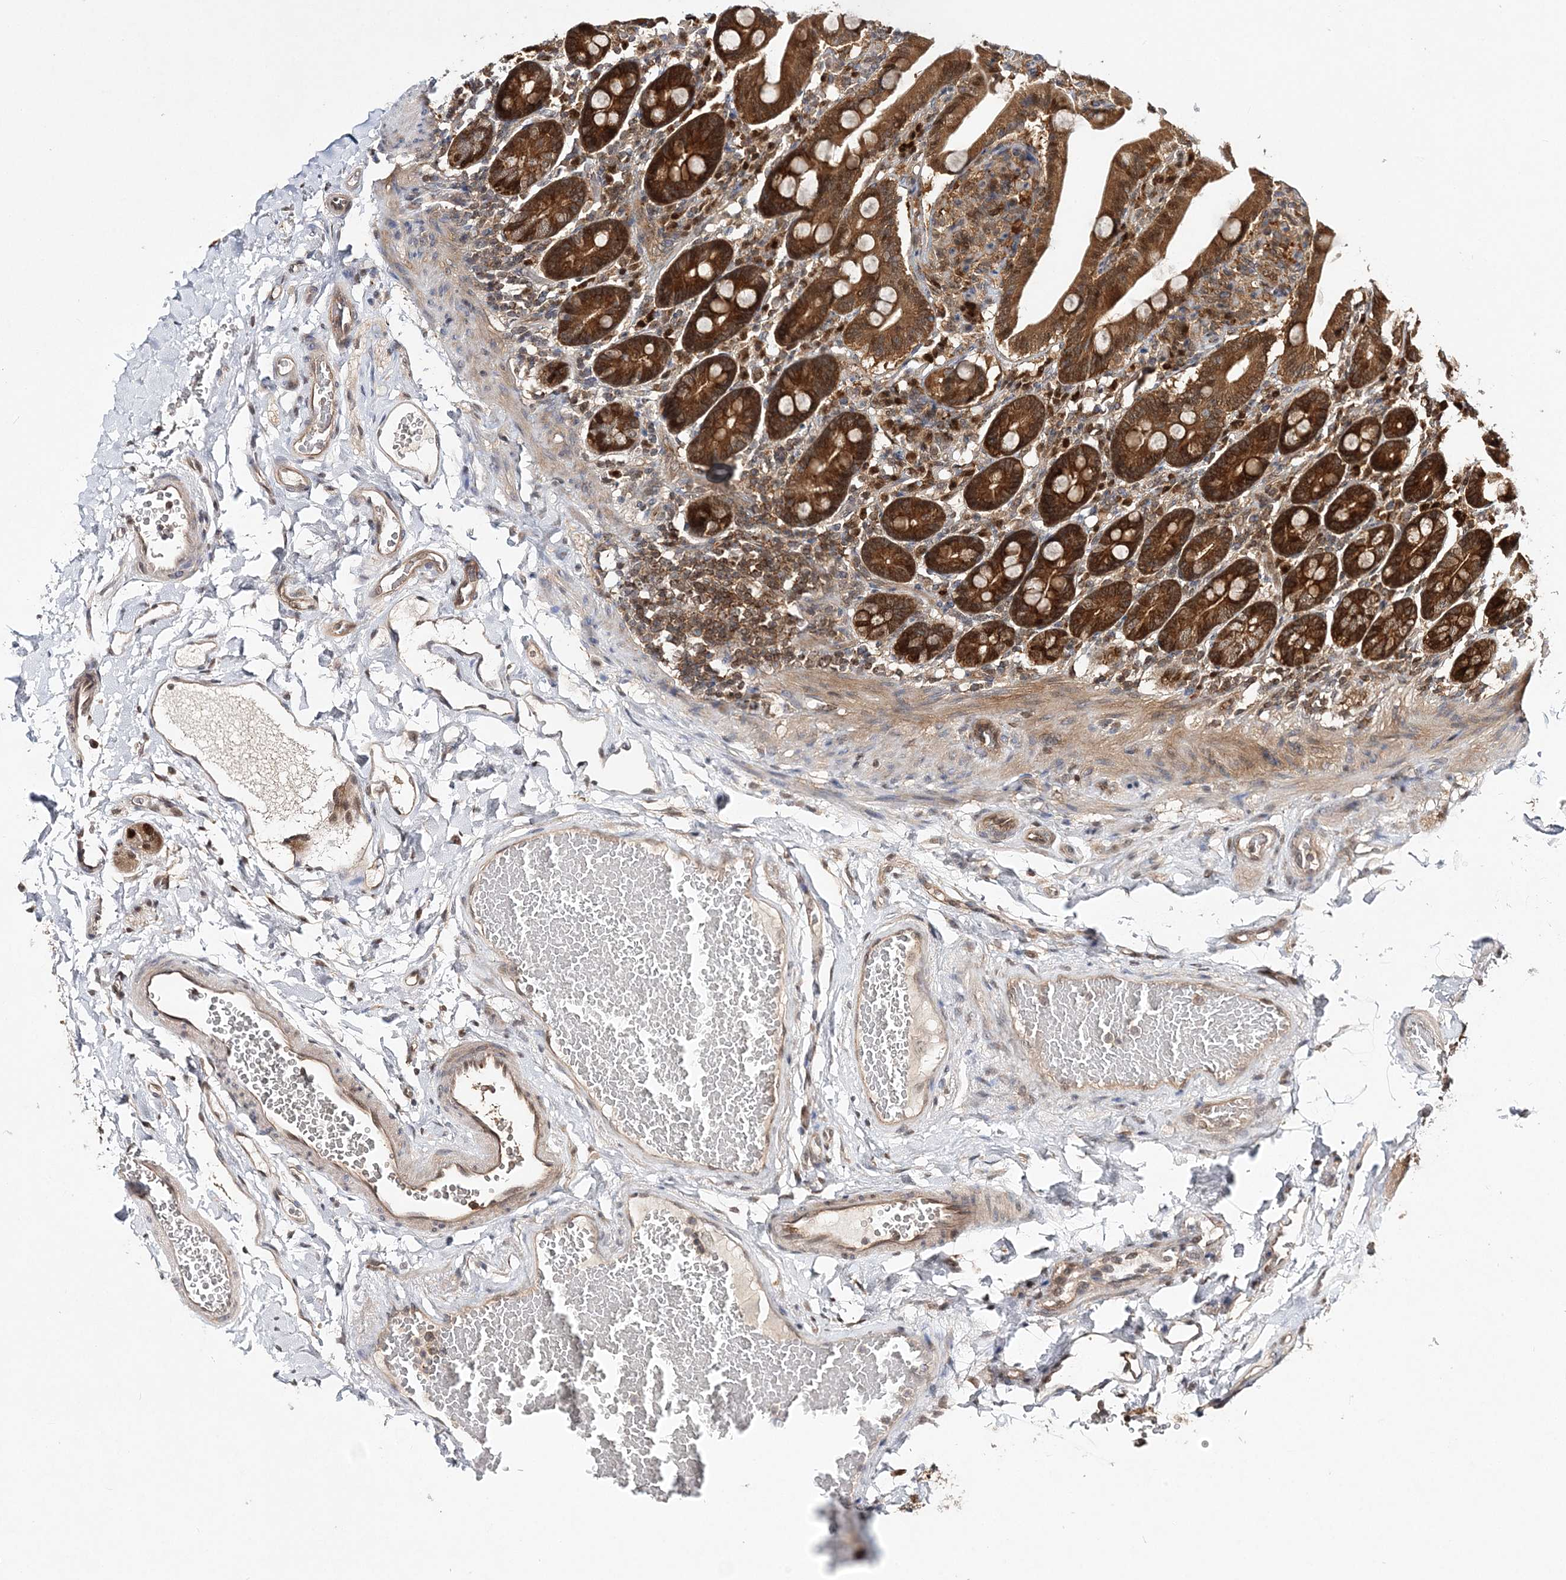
{"staining": {"intensity": "strong", "quantity": ">75%", "location": "cytoplasmic/membranous,nuclear"}, "tissue": "duodenum", "cell_type": "Glandular cells", "image_type": "normal", "snomed": [{"axis": "morphology", "description": "Normal tissue, NOS"}, {"axis": "topography", "description": "Duodenum"}], "caption": "A photomicrograph of human duodenum stained for a protein reveals strong cytoplasmic/membranous,nuclear brown staining in glandular cells. The protein of interest is stained brown, and the nuclei are stained in blue (DAB IHC with brightfield microscopy, high magnification).", "gene": "NIF3L1", "patient": {"sex": "male", "age": 54}}